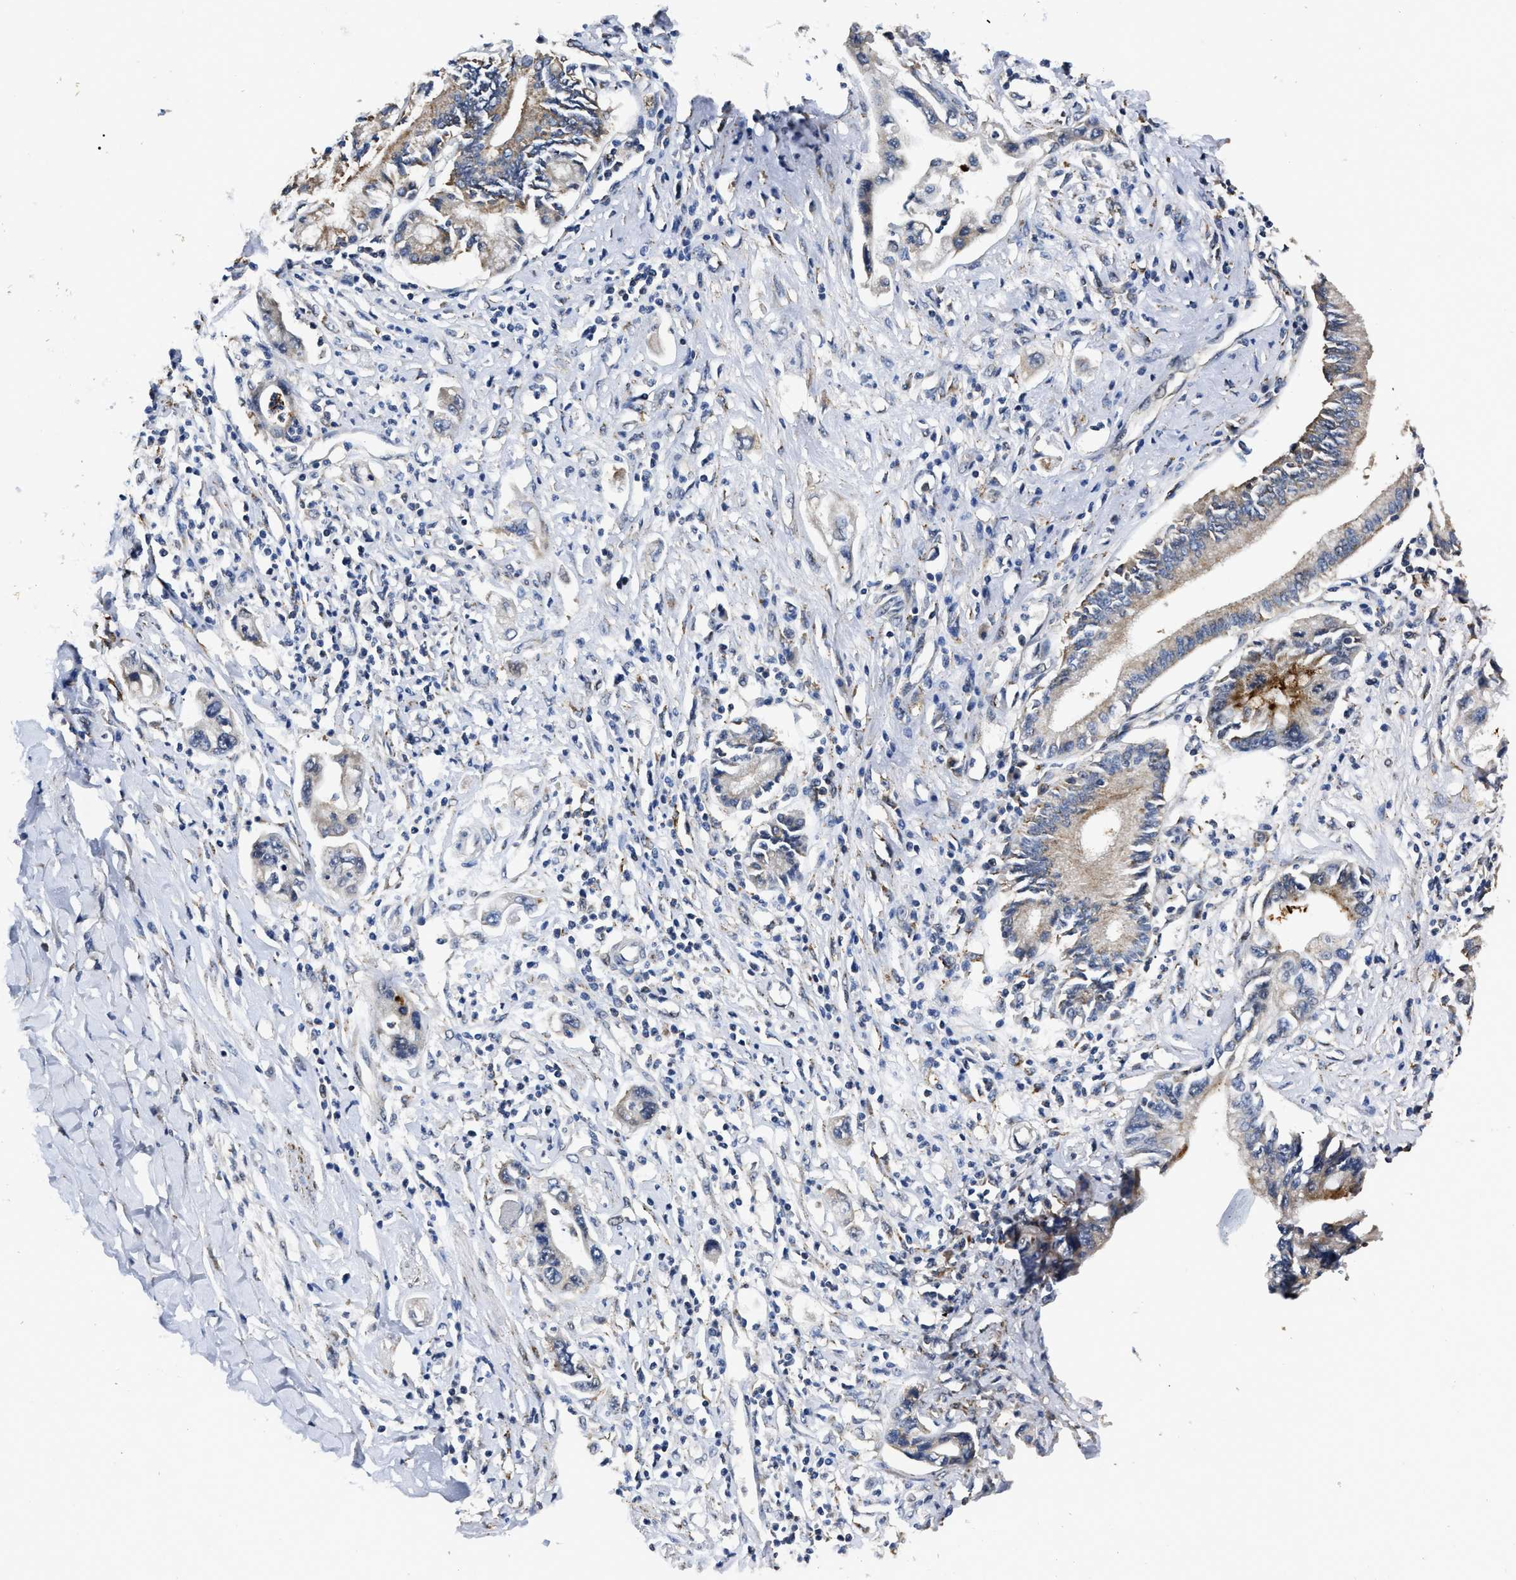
{"staining": {"intensity": "weak", "quantity": "<25%", "location": "cytoplasmic/membranous"}, "tissue": "pancreatic cancer", "cell_type": "Tumor cells", "image_type": "cancer", "snomed": [{"axis": "morphology", "description": "Adenocarcinoma, NOS"}, {"axis": "topography", "description": "Pancreas"}], "caption": "The IHC image has no significant positivity in tumor cells of pancreatic adenocarcinoma tissue.", "gene": "GET4", "patient": {"sex": "female", "age": 70}}